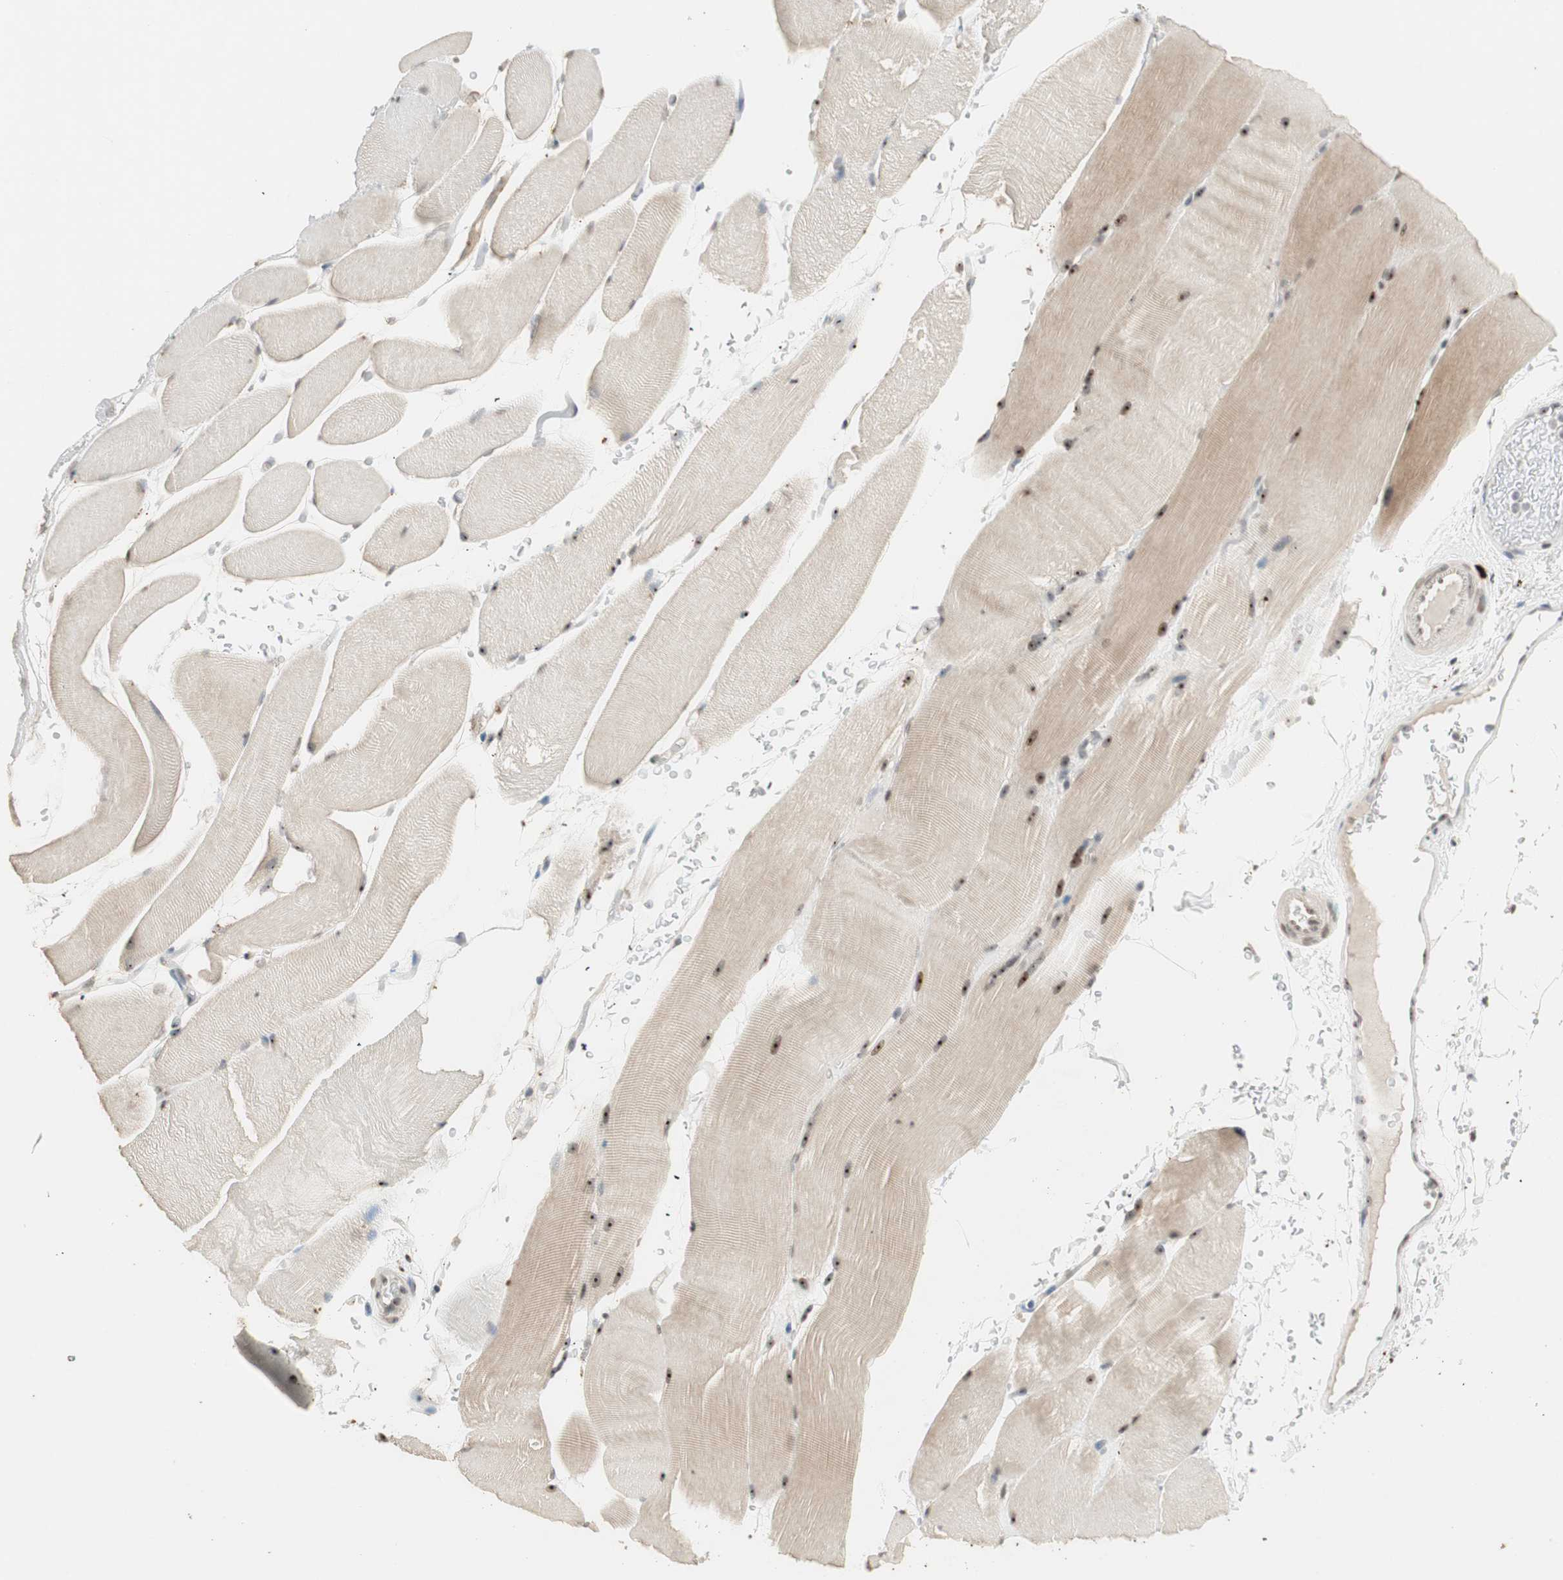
{"staining": {"intensity": "moderate", "quantity": "<25%", "location": "cytoplasmic/membranous,nuclear"}, "tissue": "skeletal muscle", "cell_type": "Myocytes", "image_type": "normal", "snomed": [{"axis": "morphology", "description": "Normal tissue, NOS"}, {"axis": "topography", "description": "Skeletal muscle"}], "caption": "Immunohistochemistry (IHC) (DAB) staining of unremarkable skeletal muscle shows moderate cytoplasmic/membranous,nuclear protein positivity in approximately <25% of myocytes.", "gene": "ETV4", "patient": {"sex": "female", "age": 37}}